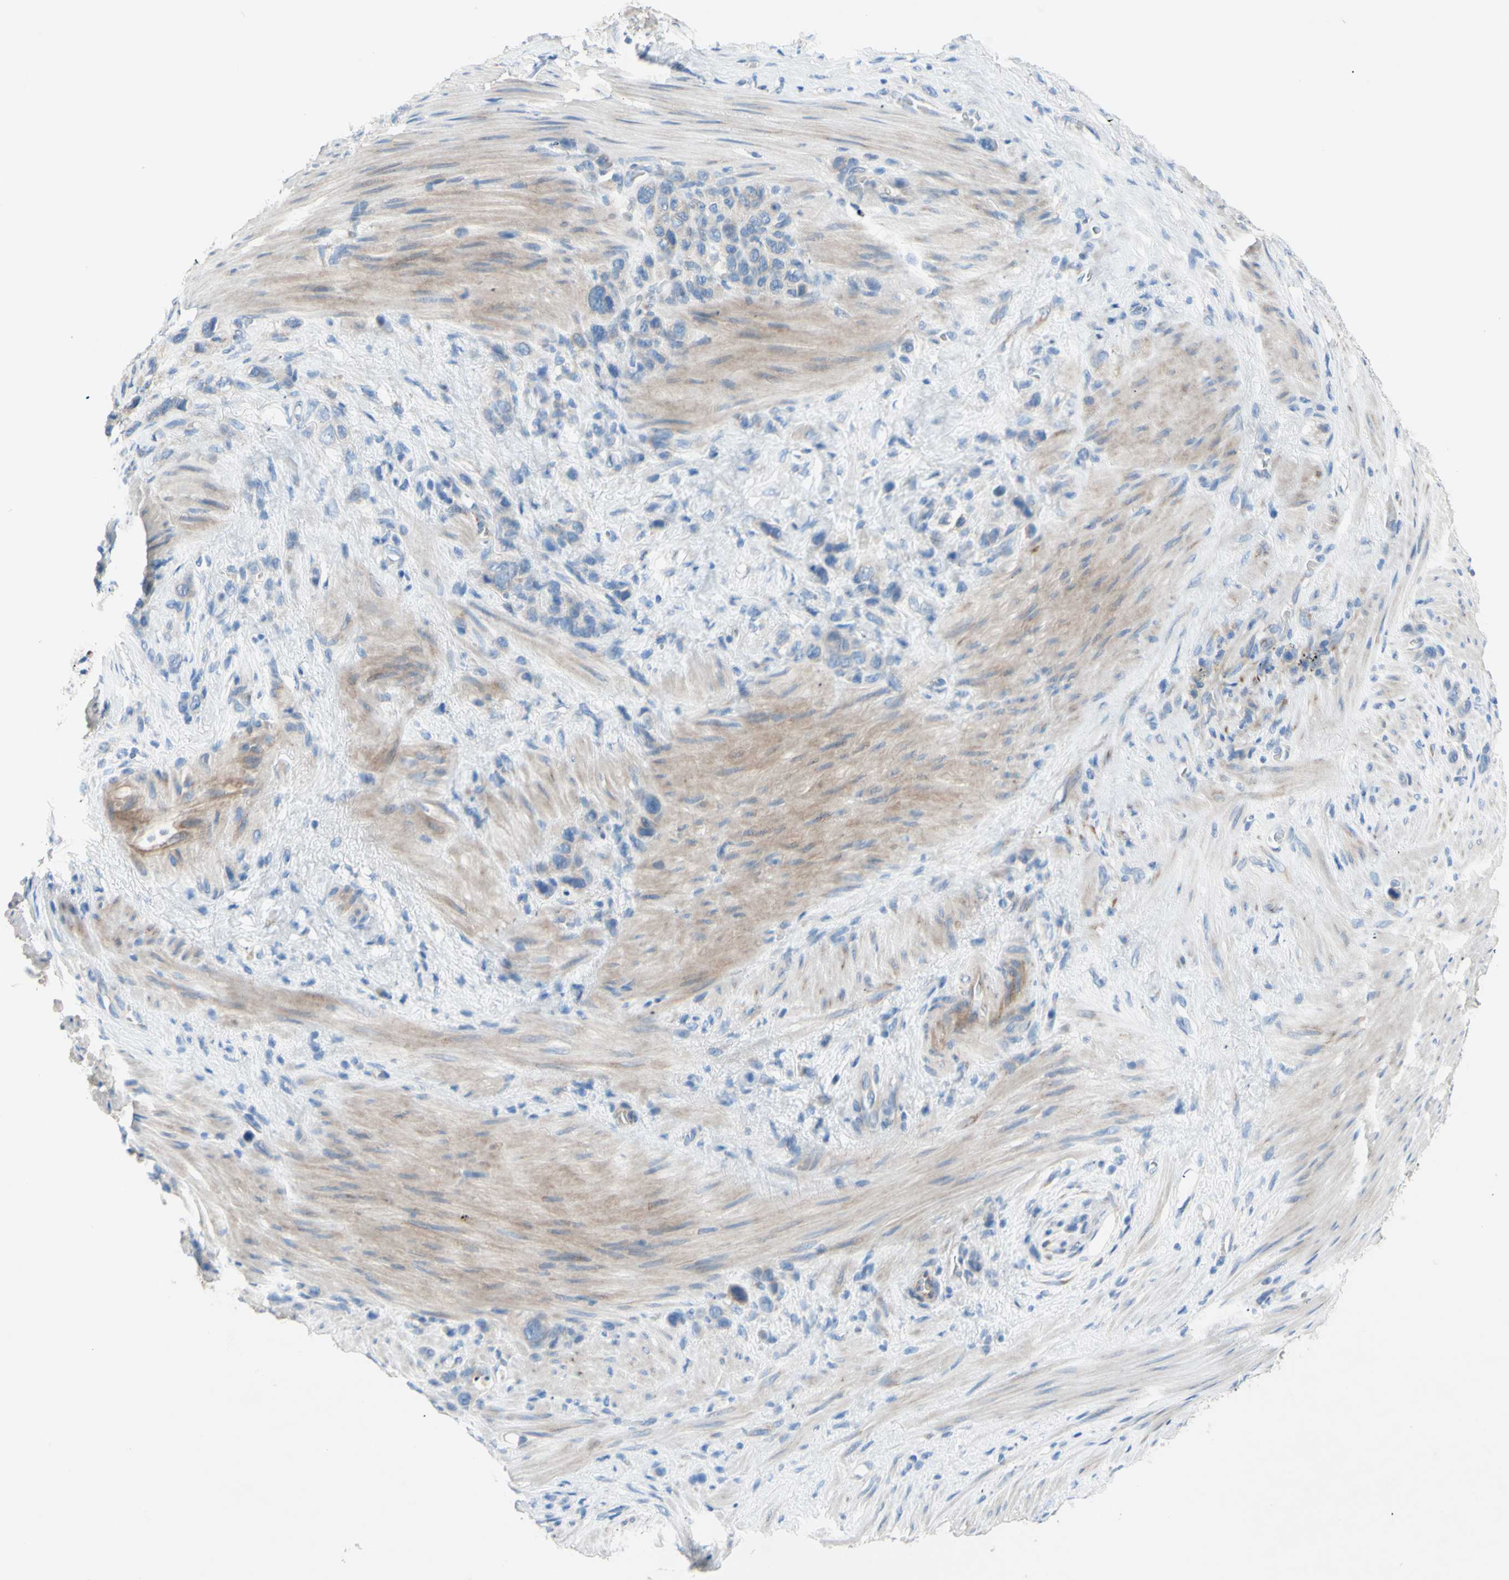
{"staining": {"intensity": "negative", "quantity": "none", "location": "none"}, "tissue": "stomach cancer", "cell_type": "Tumor cells", "image_type": "cancer", "snomed": [{"axis": "morphology", "description": "Adenocarcinoma, NOS"}, {"axis": "morphology", "description": "Adenocarcinoma, High grade"}, {"axis": "topography", "description": "Stomach, upper"}, {"axis": "topography", "description": "Stomach, lower"}], "caption": "Stomach cancer was stained to show a protein in brown. There is no significant staining in tumor cells.", "gene": "TMIGD2", "patient": {"sex": "female", "age": 65}}